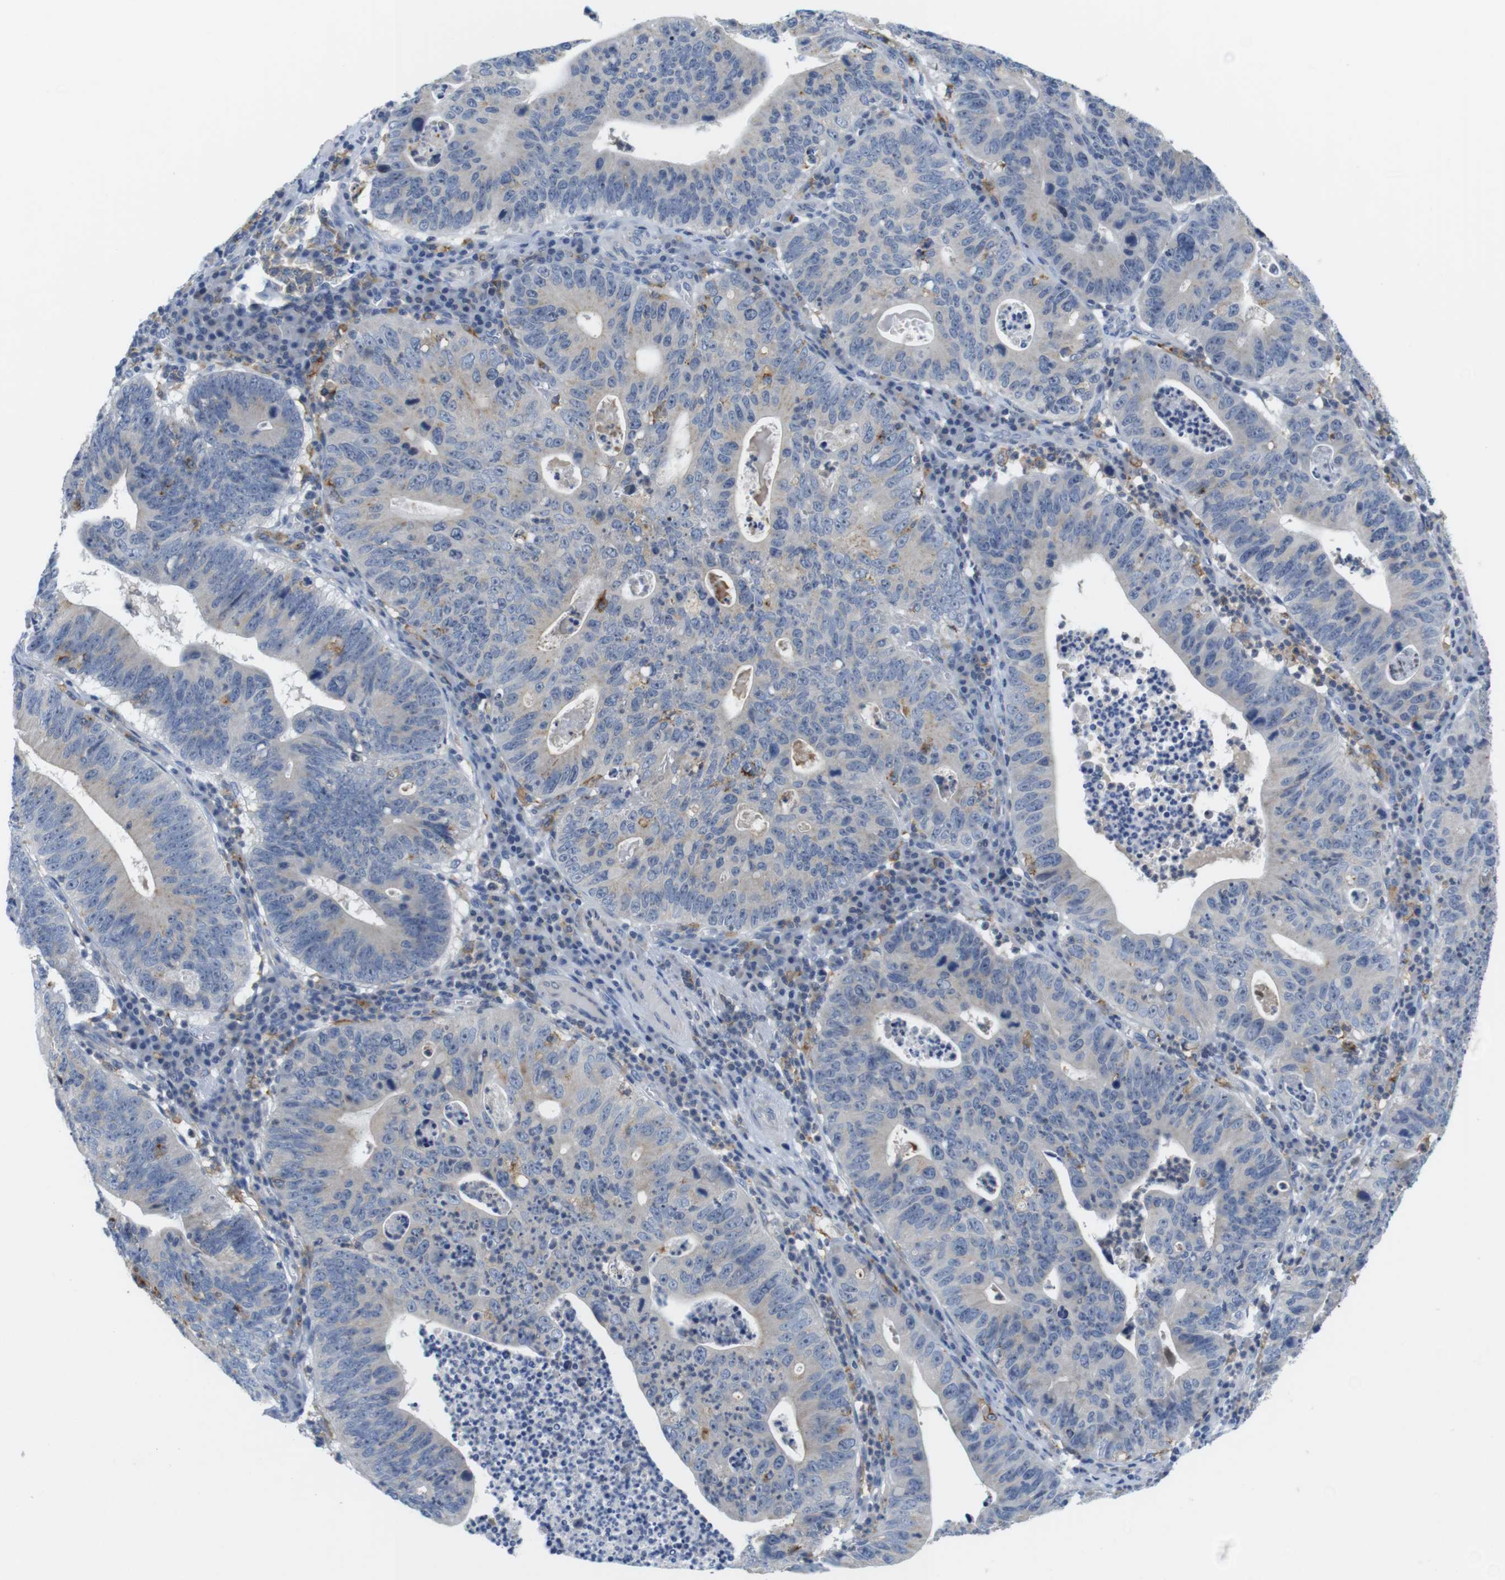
{"staining": {"intensity": "weak", "quantity": "25%-75%", "location": "cytoplasmic/membranous"}, "tissue": "stomach cancer", "cell_type": "Tumor cells", "image_type": "cancer", "snomed": [{"axis": "morphology", "description": "Adenocarcinoma, NOS"}, {"axis": "topography", "description": "Stomach"}], "caption": "Protein staining of stomach adenocarcinoma tissue demonstrates weak cytoplasmic/membranous staining in approximately 25%-75% of tumor cells.", "gene": "CNGA2", "patient": {"sex": "male", "age": 59}}